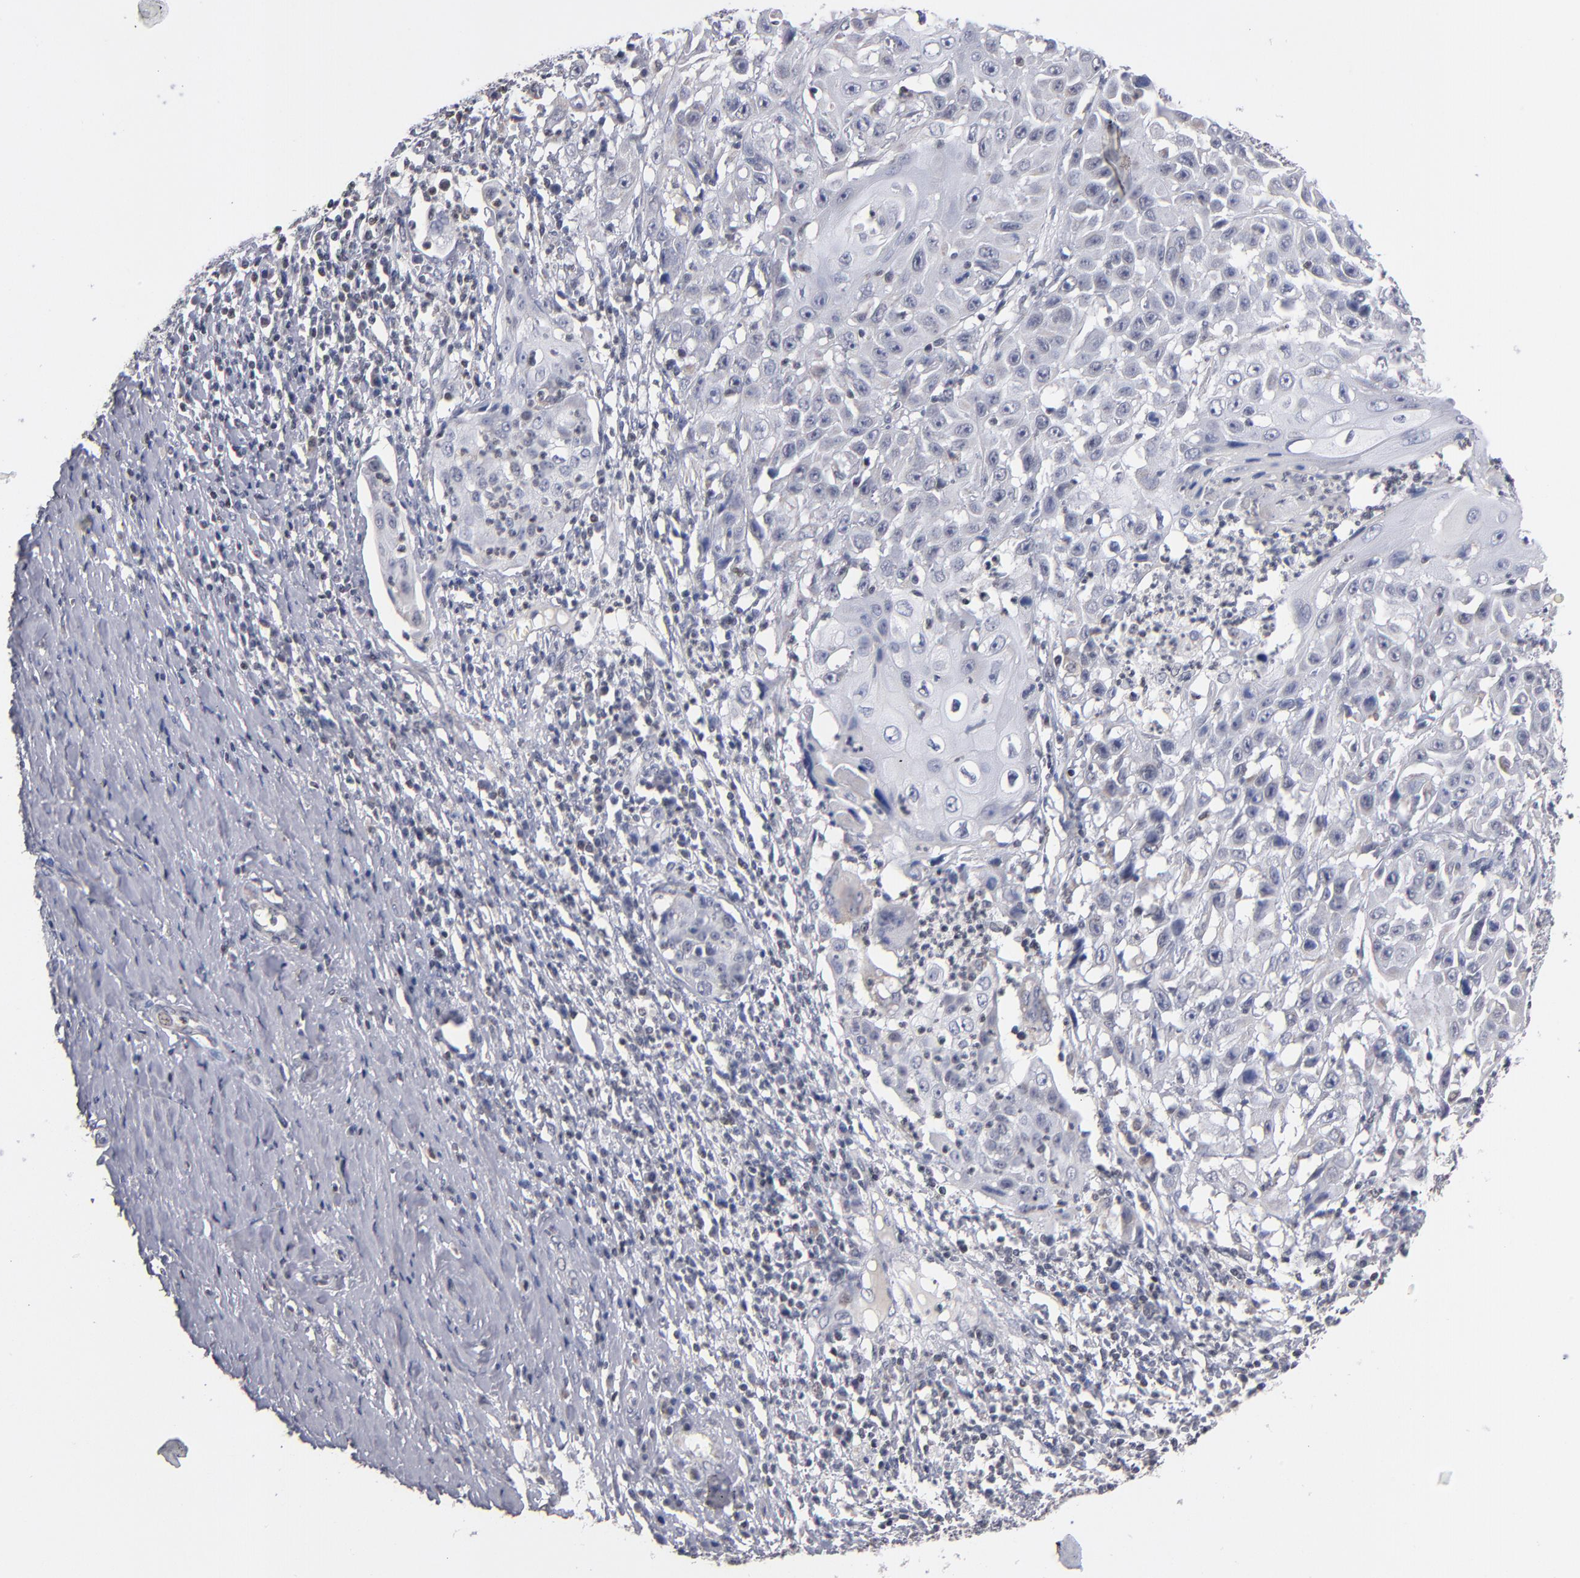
{"staining": {"intensity": "negative", "quantity": "none", "location": "none"}, "tissue": "cervical cancer", "cell_type": "Tumor cells", "image_type": "cancer", "snomed": [{"axis": "morphology", "description": "Squamous cell carcinoma, NOS"}, {"axis": "topography", "description": "Cervix"}], "caption": "Tumor cells show no significant protein staining in cervical cancer.", "gene": "ODF2", "patient": {"sex": "female", "age": 39}}